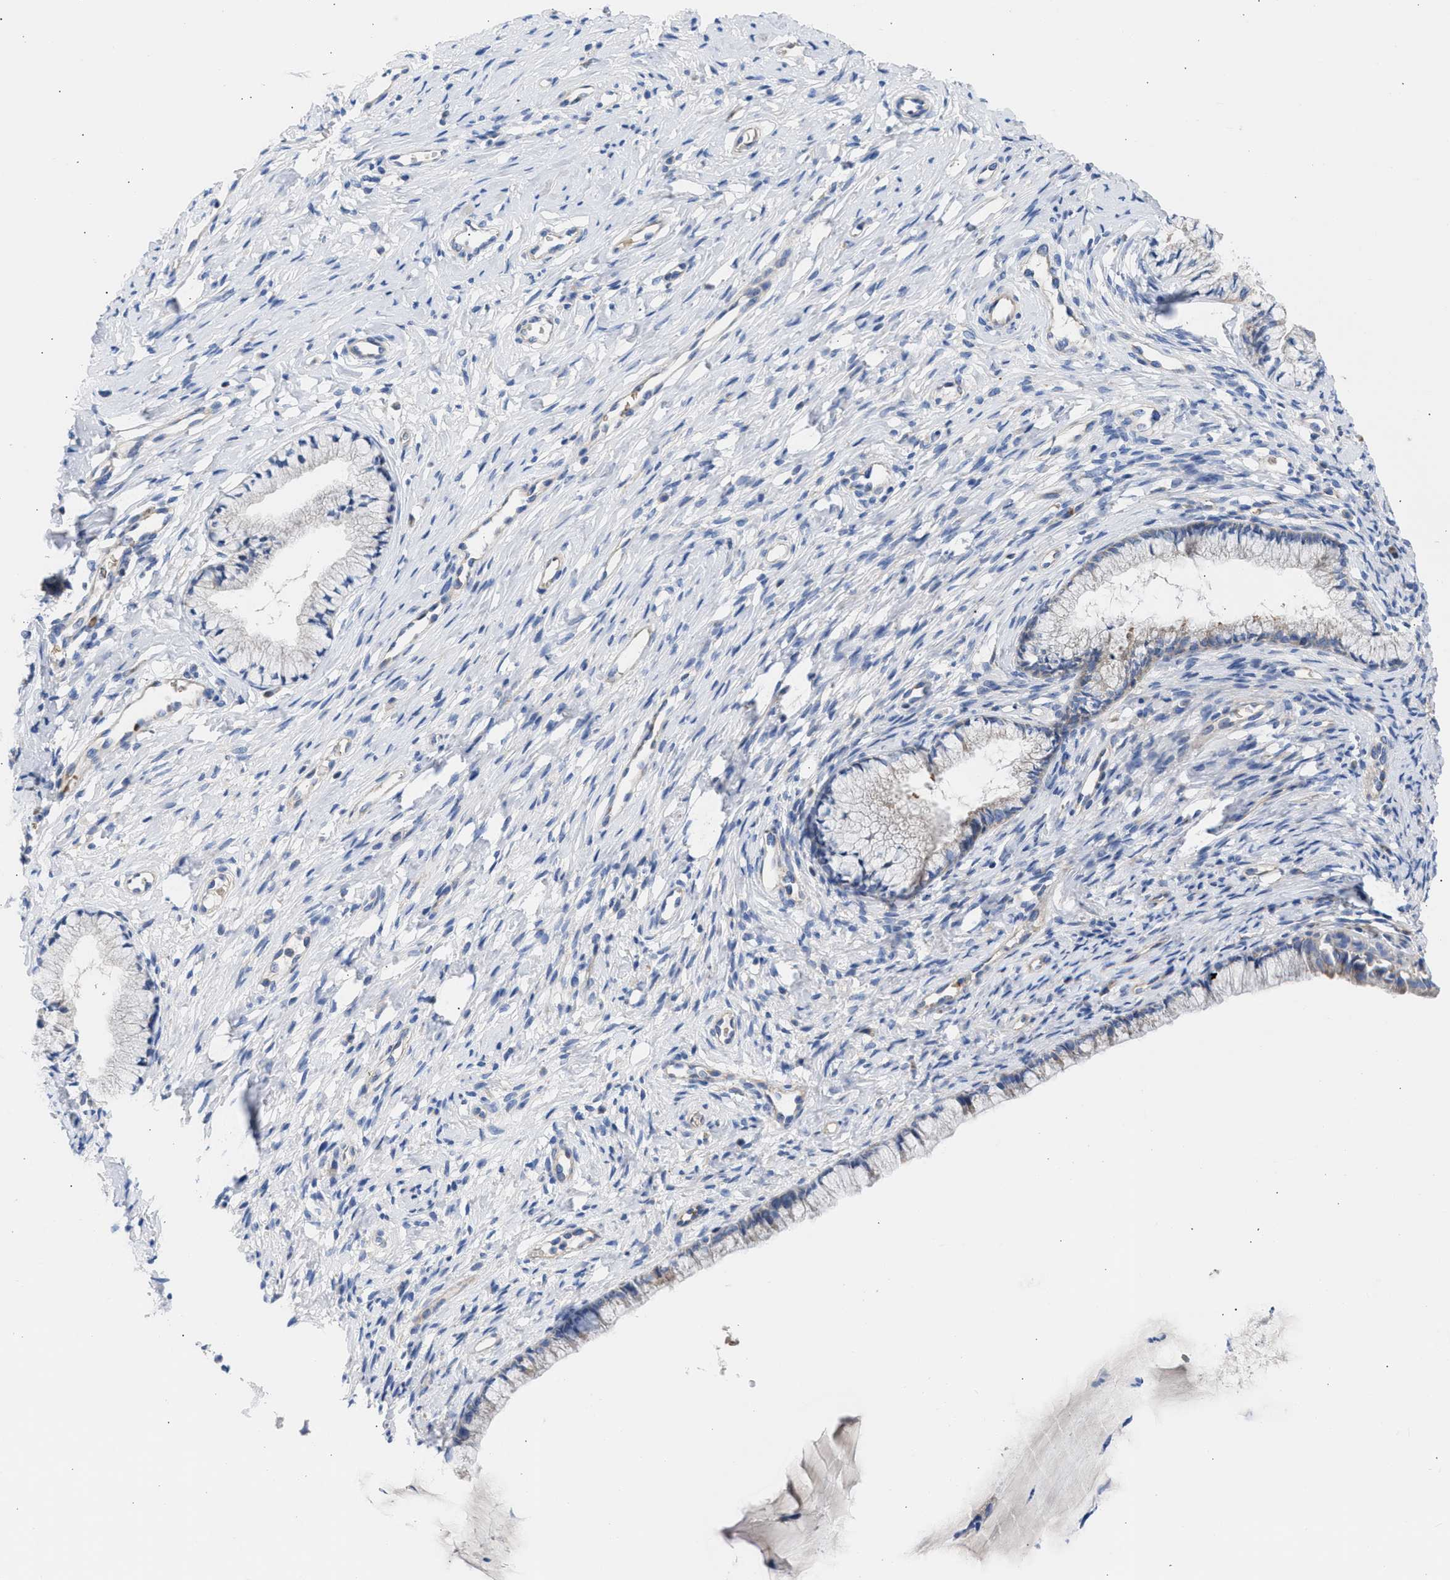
{"staining": {"intensity": "negative", "quantity": "none", "location": "none"}, "tissue": "cervix", "cell_type": "Glandular cells", "image_type": "normal", "snomed": [{"axis": "morphology", "description": "Normal tissue, NOS"}, {"axis": "topography", "description": "Cervix"}], "caption": "This is an immunohistochemistry (IHC) histopathology image of normal cervix. There is no expression in glandular cells.", "gene": "BTG3", "patient": {"sex": "female", "age": 77}}